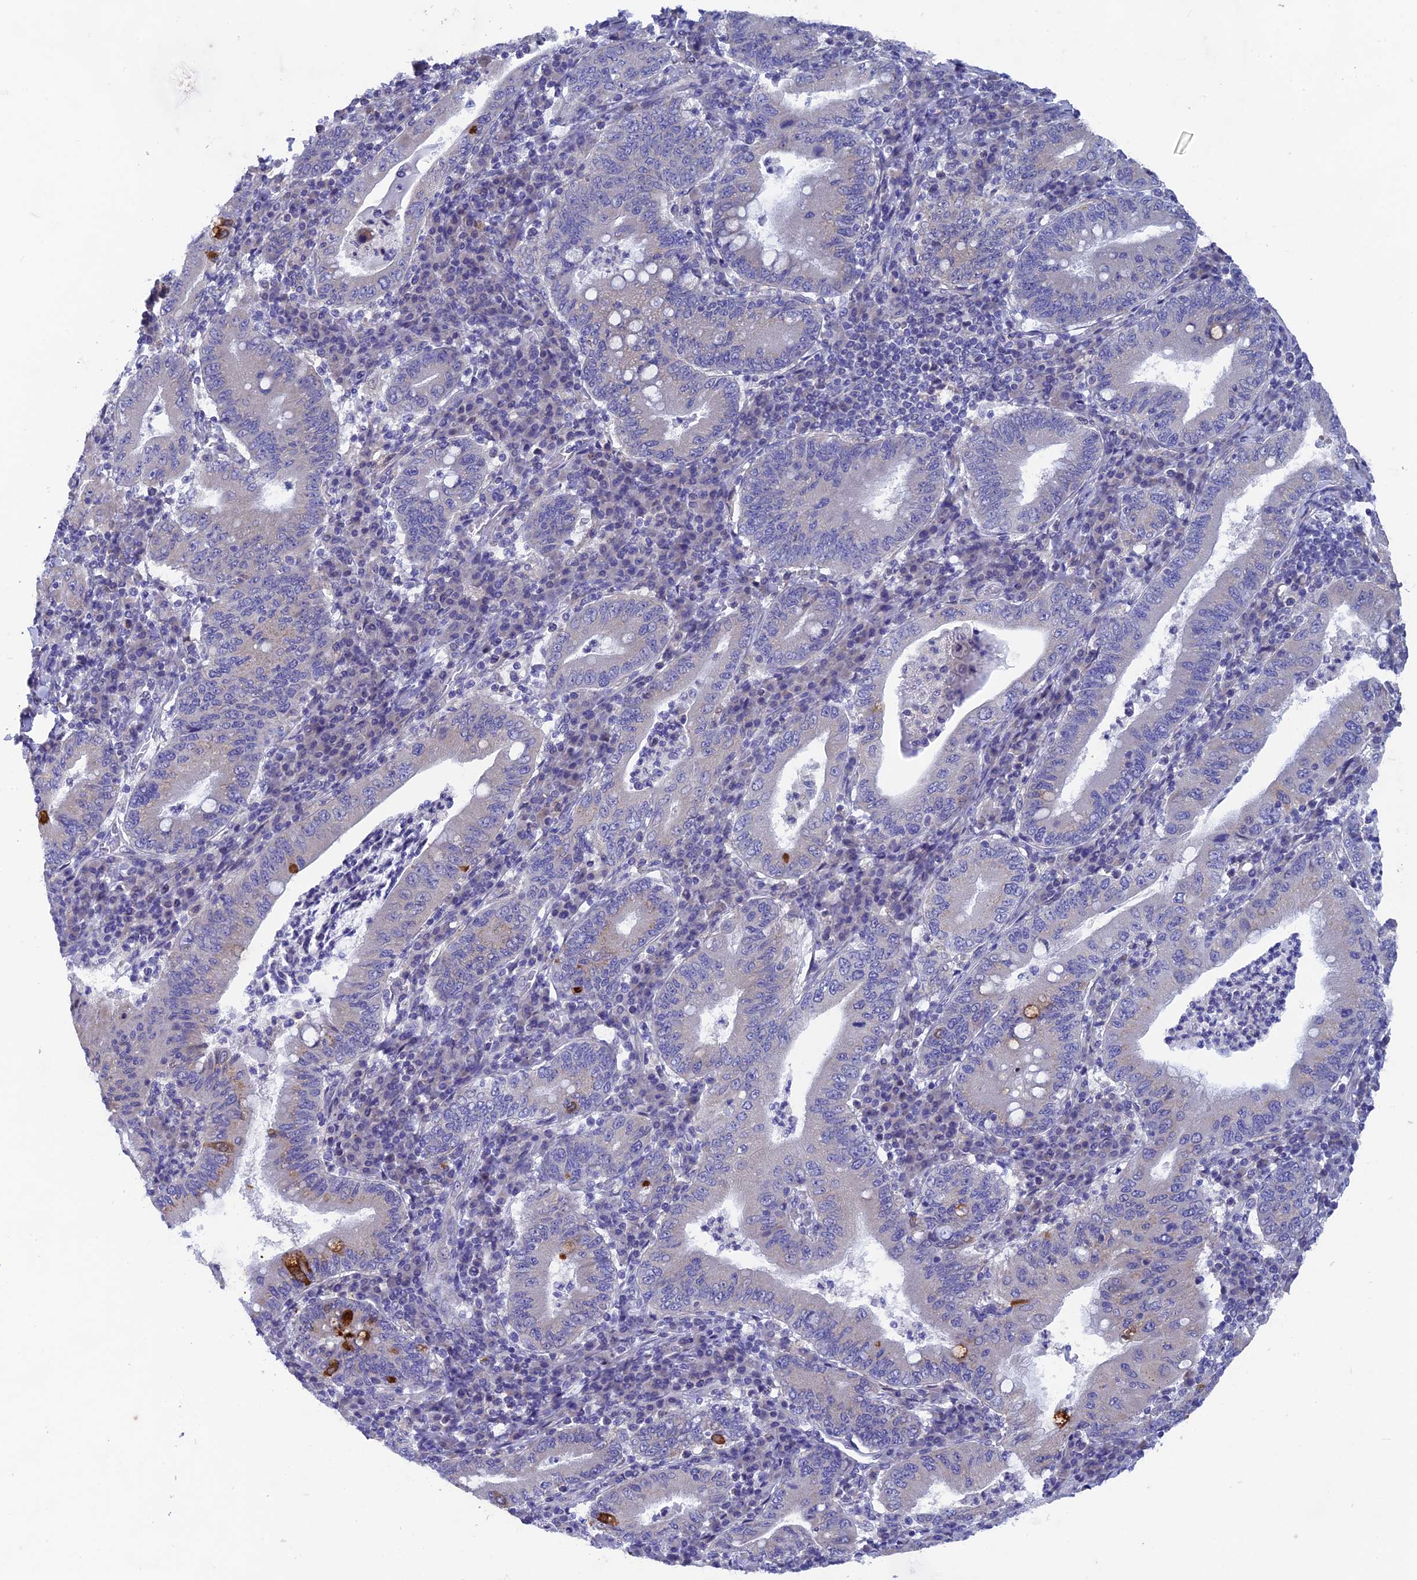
{"staining": {"intensity": "moderate", "quantity": "<25%", "location": "cytoplasmic/membranous"}, "tissue": "stomach cancer", "cell_type": "Tumor cells", "image_type": "cancer", "snomed": [{"axis": "morphology", "description": "Normal tissue, NOS"}, {"axis": "morphology", "description": "Adenocarcinoma, NOS"}, {"axis": "topography", "description": "Esophagus"}, {"axis": "topography", "description": "Stomach, upper"}, {"axis": "topography", "description": "Peripheral nerve tissue"}], "caption": "Protein expression analysis of stomach cancer (adenocarcinoma) shows moderate cytoplasmic/membranous staining in about <25% of tumor cells.", "gene": "AK4", "patient": {"sex": "male", "age": 62}}